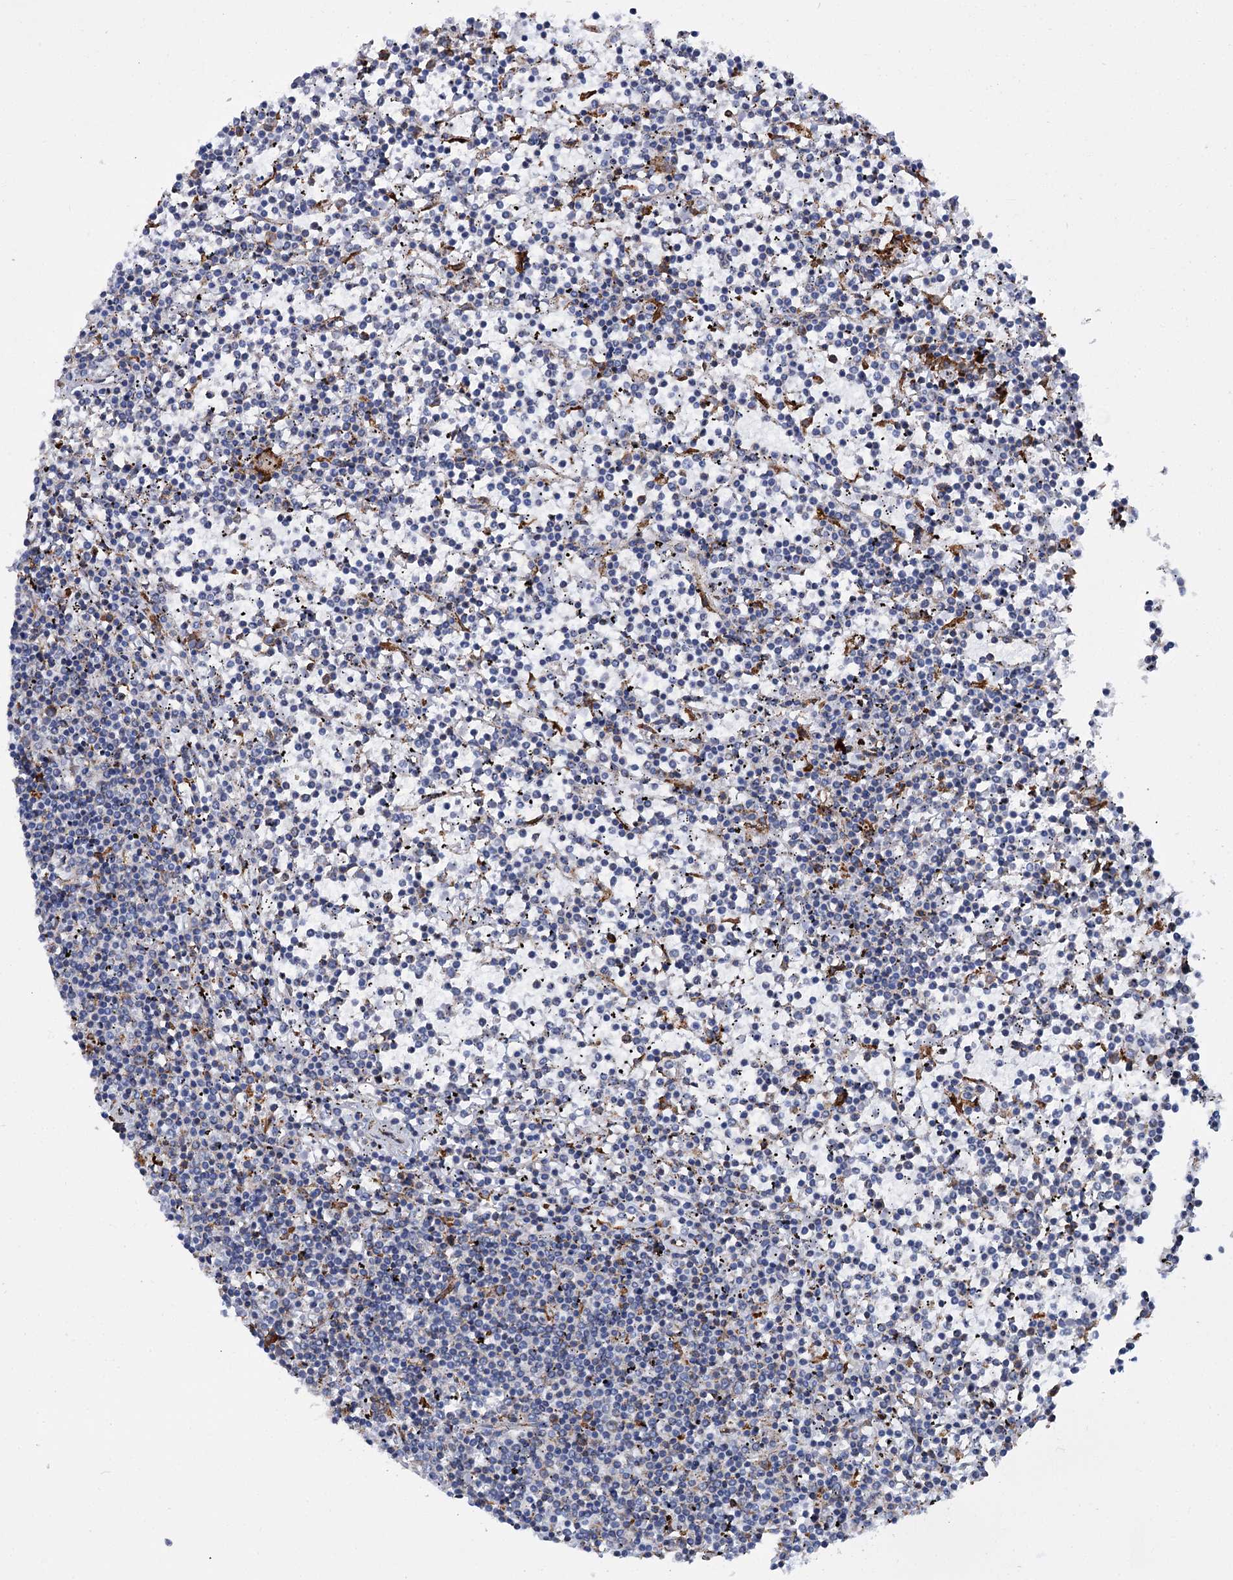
{"staining": {"intensity": "negative", "quantity": "none", "location": "none"}, "tissue": "lymphoma", "cell_type": "Tumor cells", "image_type": "cancer", "snomed": [{"axis": "morphology", "description": "Malignant lymphoma, non-Hodgkin's type, Low grade"}, {"axis": "topography", "description": "Spleen"}], "caption": "A histopathology image of lymphoma stained for a protein demonstrates no brown staining in tumor cells.", "gene": "SHE", "patient": {"sex": "female", "age": 19}}